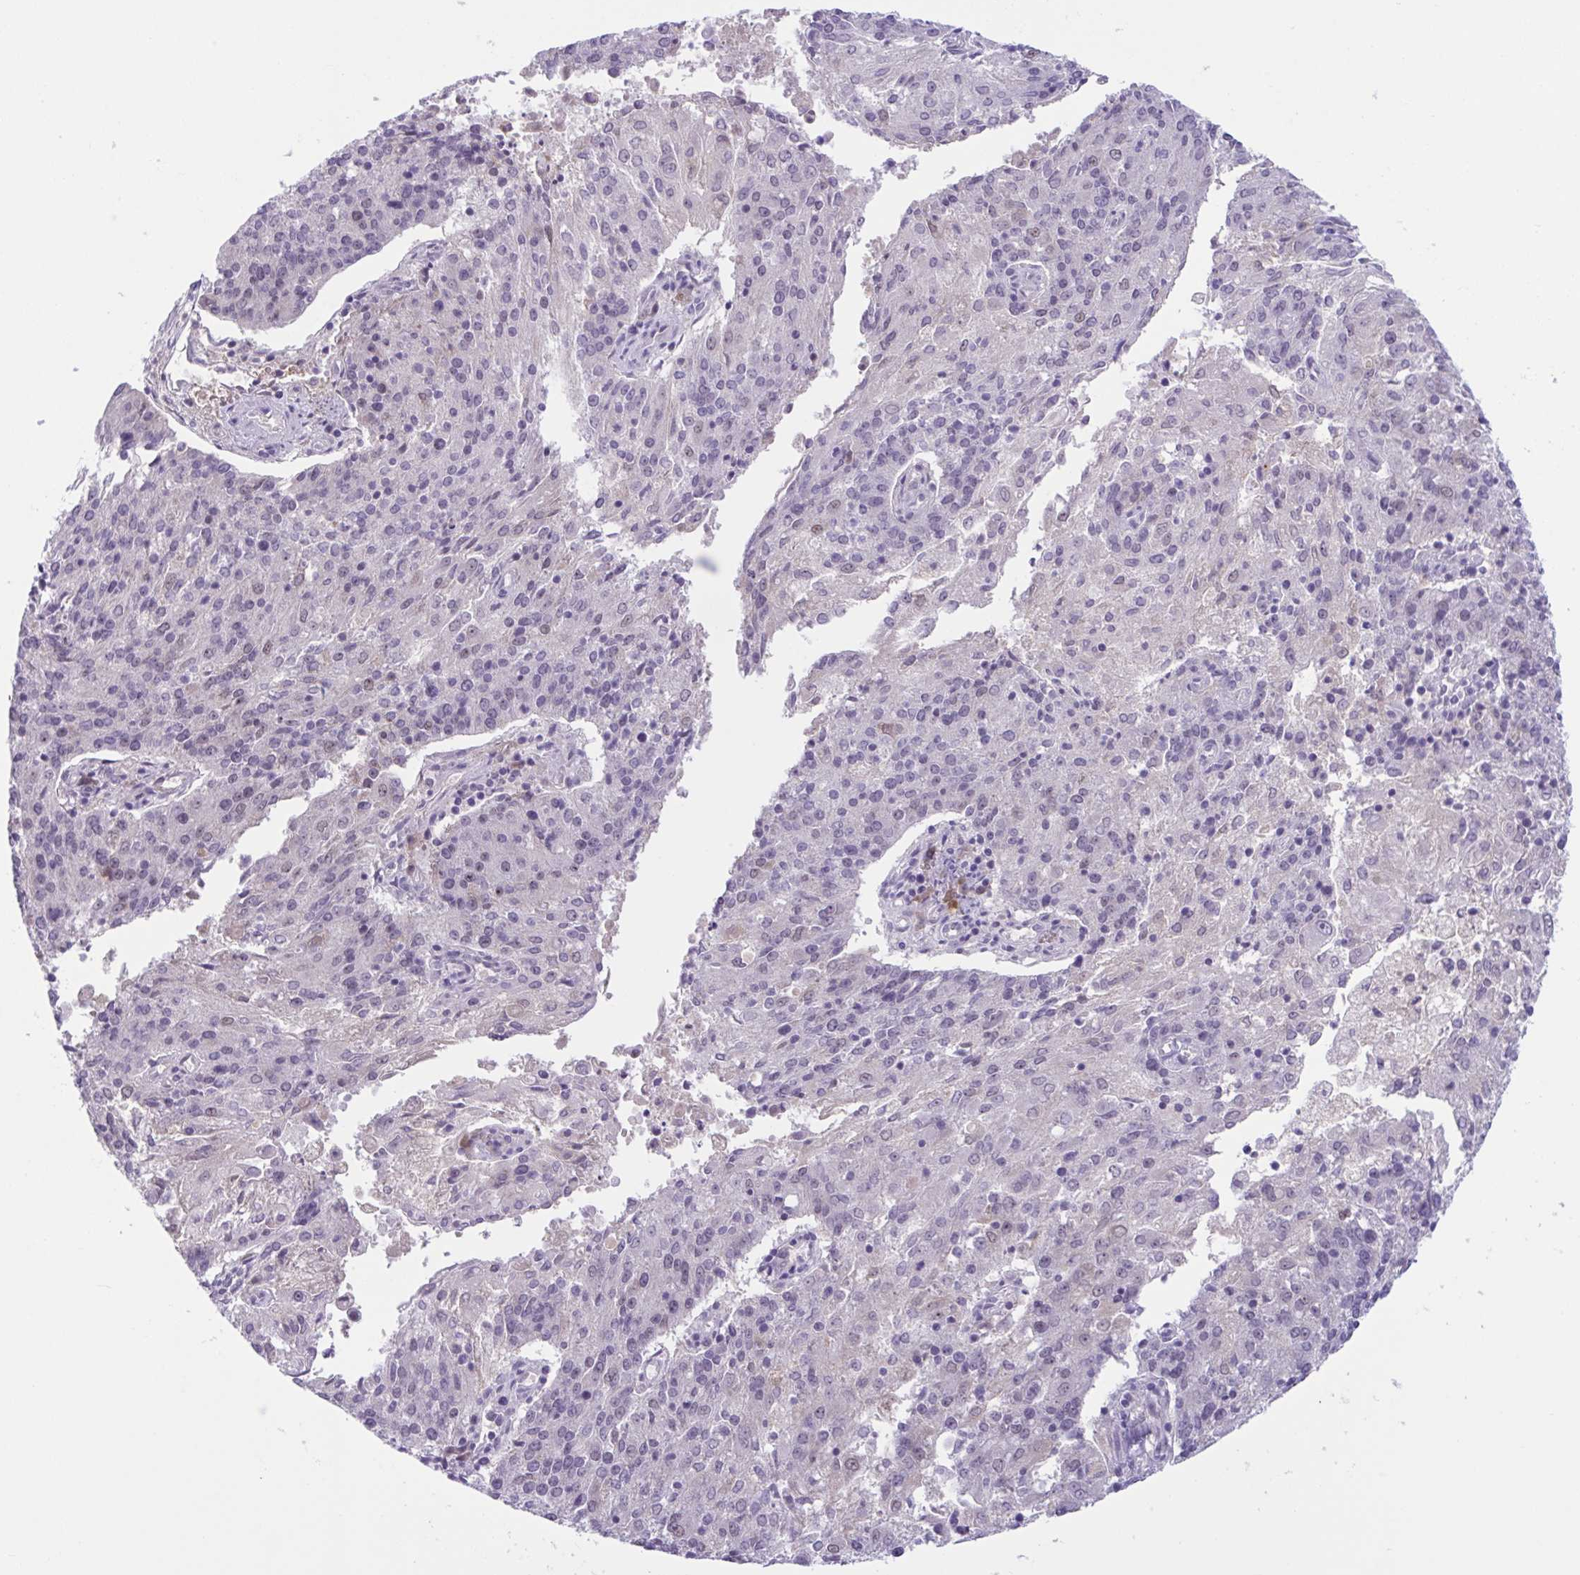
{"staining": {"intensity": "negative", "quantity": "none", "location": "none"}, "tissue": "endometrial cancer", "cell_type": "Tumor cells", "image_type": "cancer", "snomed": [{"axis": "morphology", "description": "Adenocarcinoma, NOS"}, {"axis": "topography", "description": "Endometrium"}], "caption": "Tumor cells are negative for protein expression in human endometrial cancer (adenocarcinoma).", "gene": "WNT9B", "patient": {"sex": "female", "age": 82}}